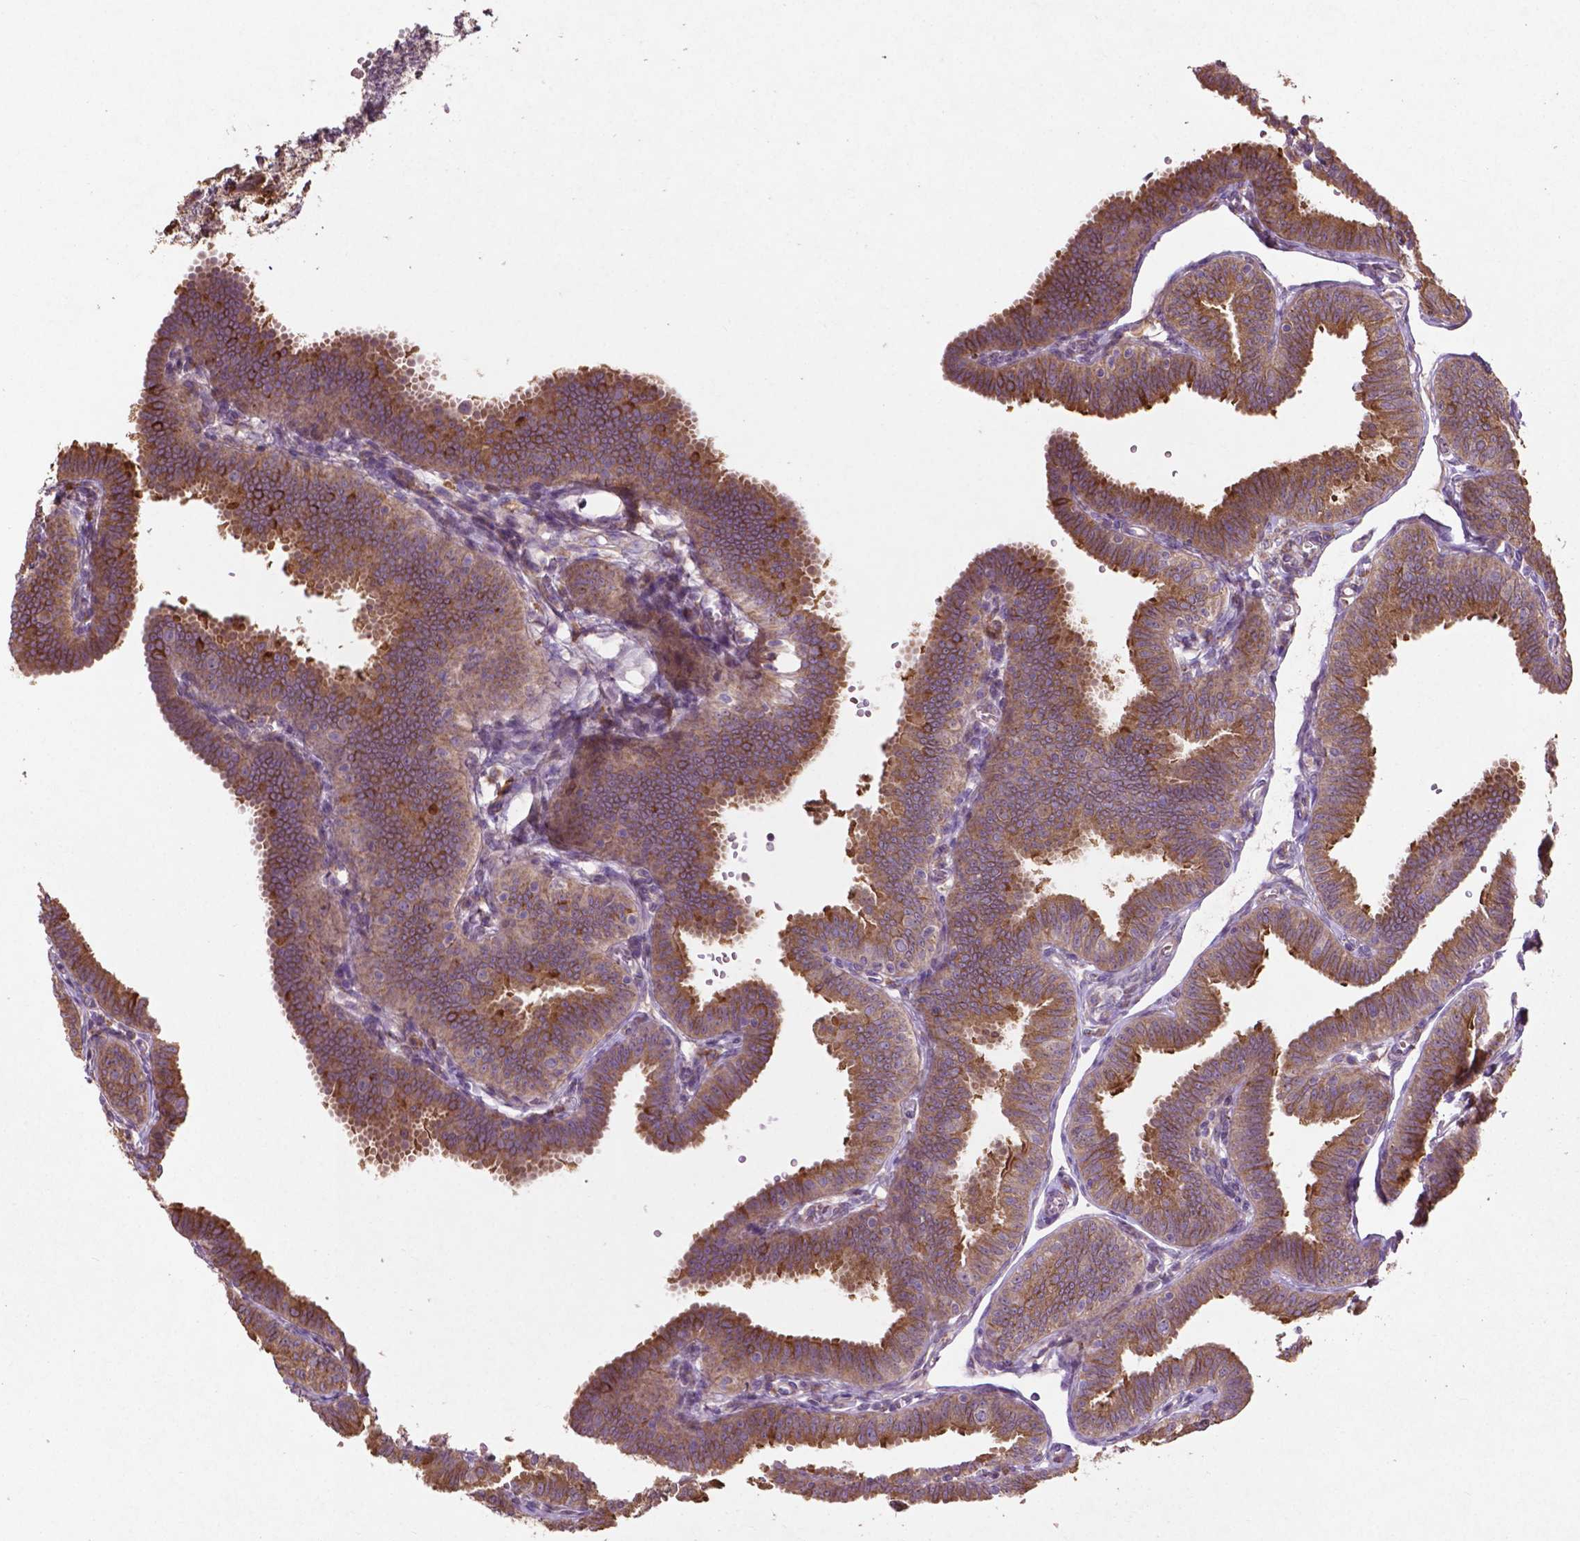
{"staining": {"intensity": "strong", "quantity": ">75%", "location": "cytoplasmic/membranous"}, "tissue": "fallopian tube", "cell_type": "Glandular cells", "image_type": "normal", "snomed": [{"axis": "morphology", "description": "Normal tissue, NOS"}, {"axis": "topography", "description": "Fallopian tube"}], "caption": "An image of human fallopian tube stained for a protein shows strong cytoplasmic/membranous brown staining in glandular cells.", "gene": "MBTPS1", "patient": {"sex": "female", "age": 25}}